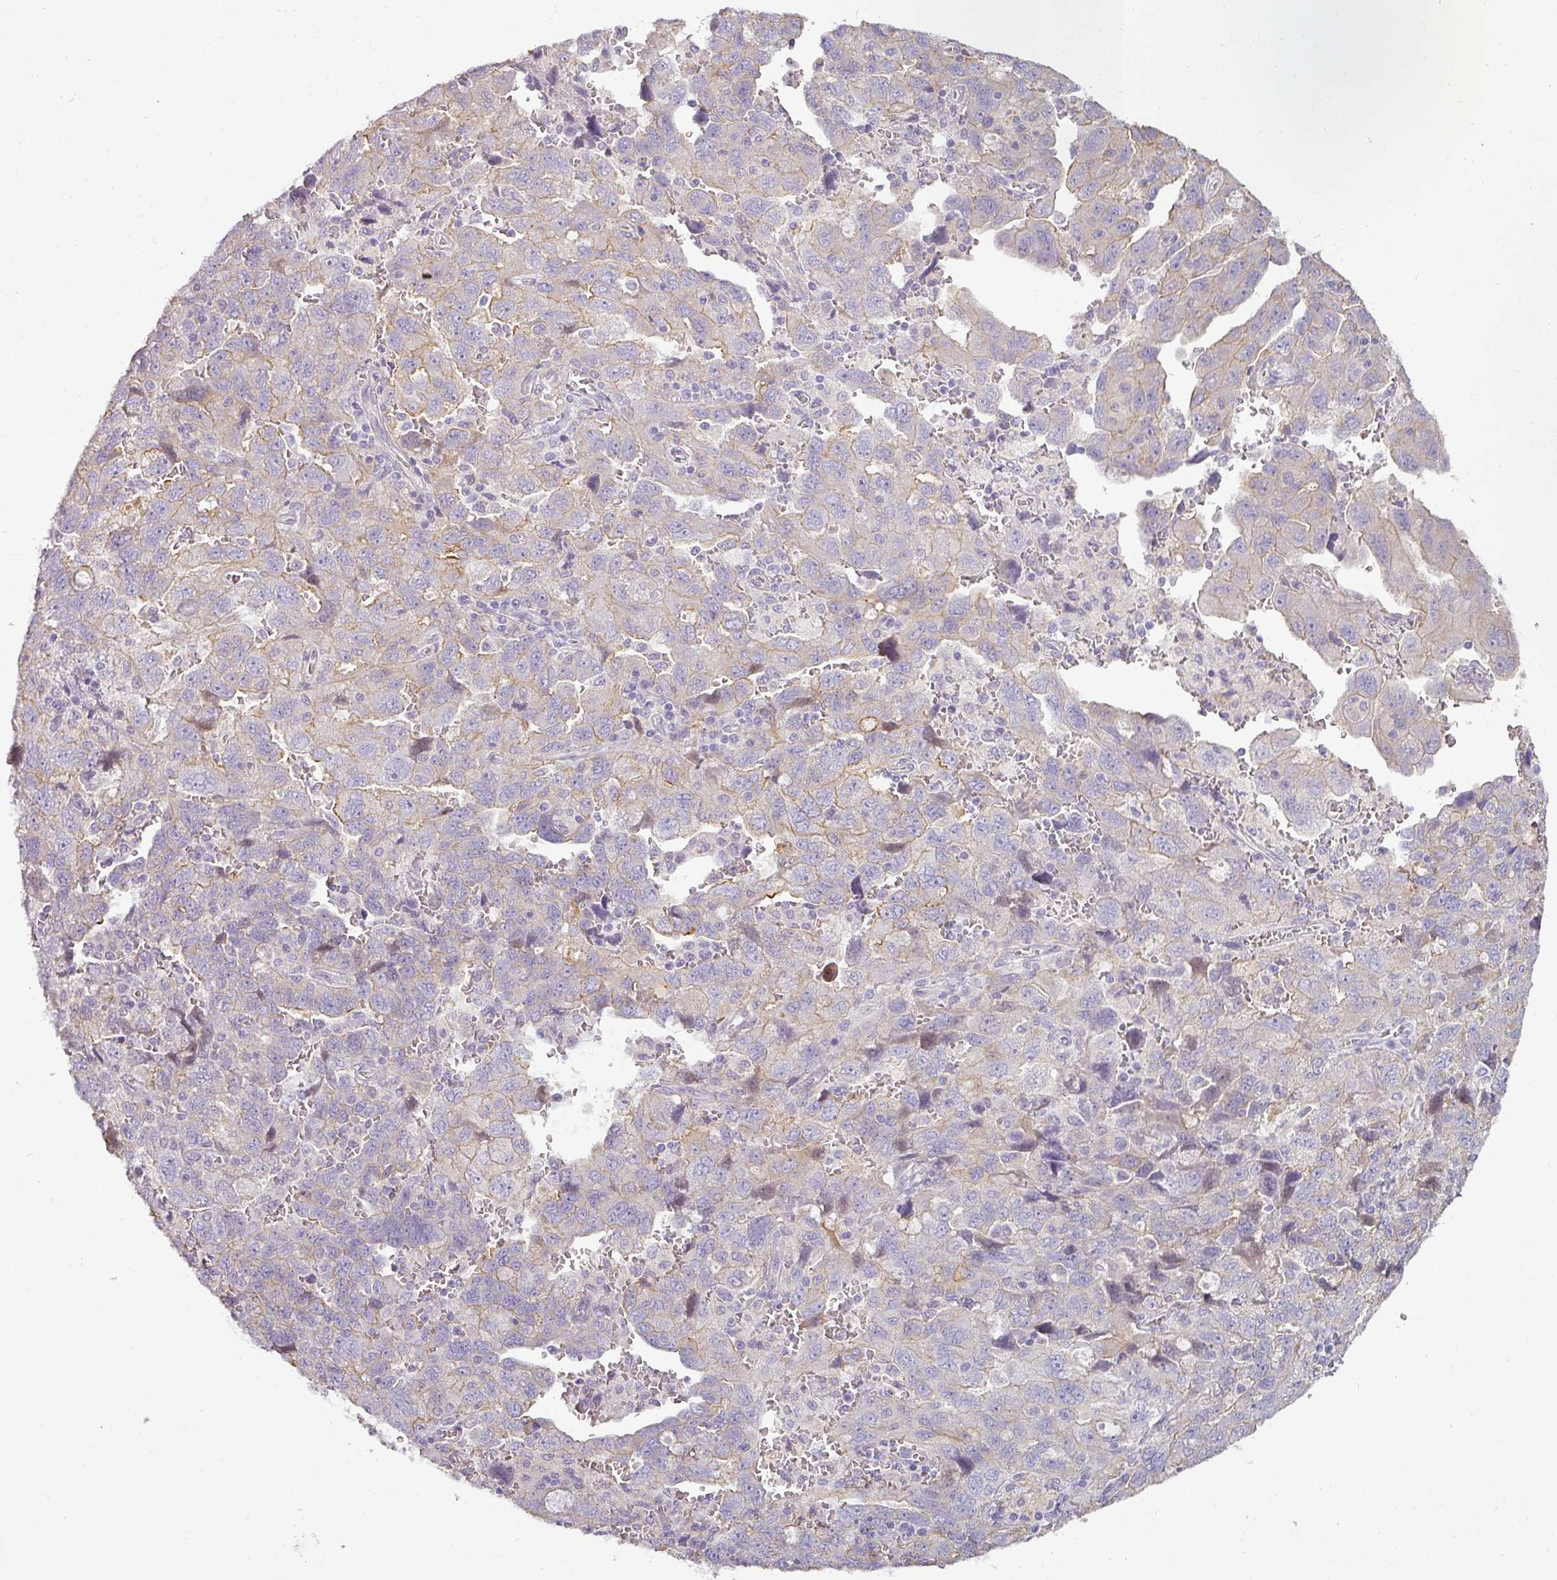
{"staining": {"intensity": "weak", "quantity": "<25%", "location": "cytoplasmic/membranous"}, "tissue": "ovarian cancer", "cell_type": "Tumor cells", "image_type": "cancer", "snomed": [{"axis": "morphology", "description": "Carcinoma, NOS"}, {"axis": "morphology", "description": "Cystadenocarcinoma, serous, NOS"}, {"axis": "topography", "description": "Ovary"}], "caption": "High magnification brightfield microscopy of ovarian serous cystadenocarcinoma stained with DAB (brown) and counterstained with hematoxylin (blue): tumor cells show no significant staining.", "gene": "ASB1", "patient": {"sex": "female", "age": 69}}